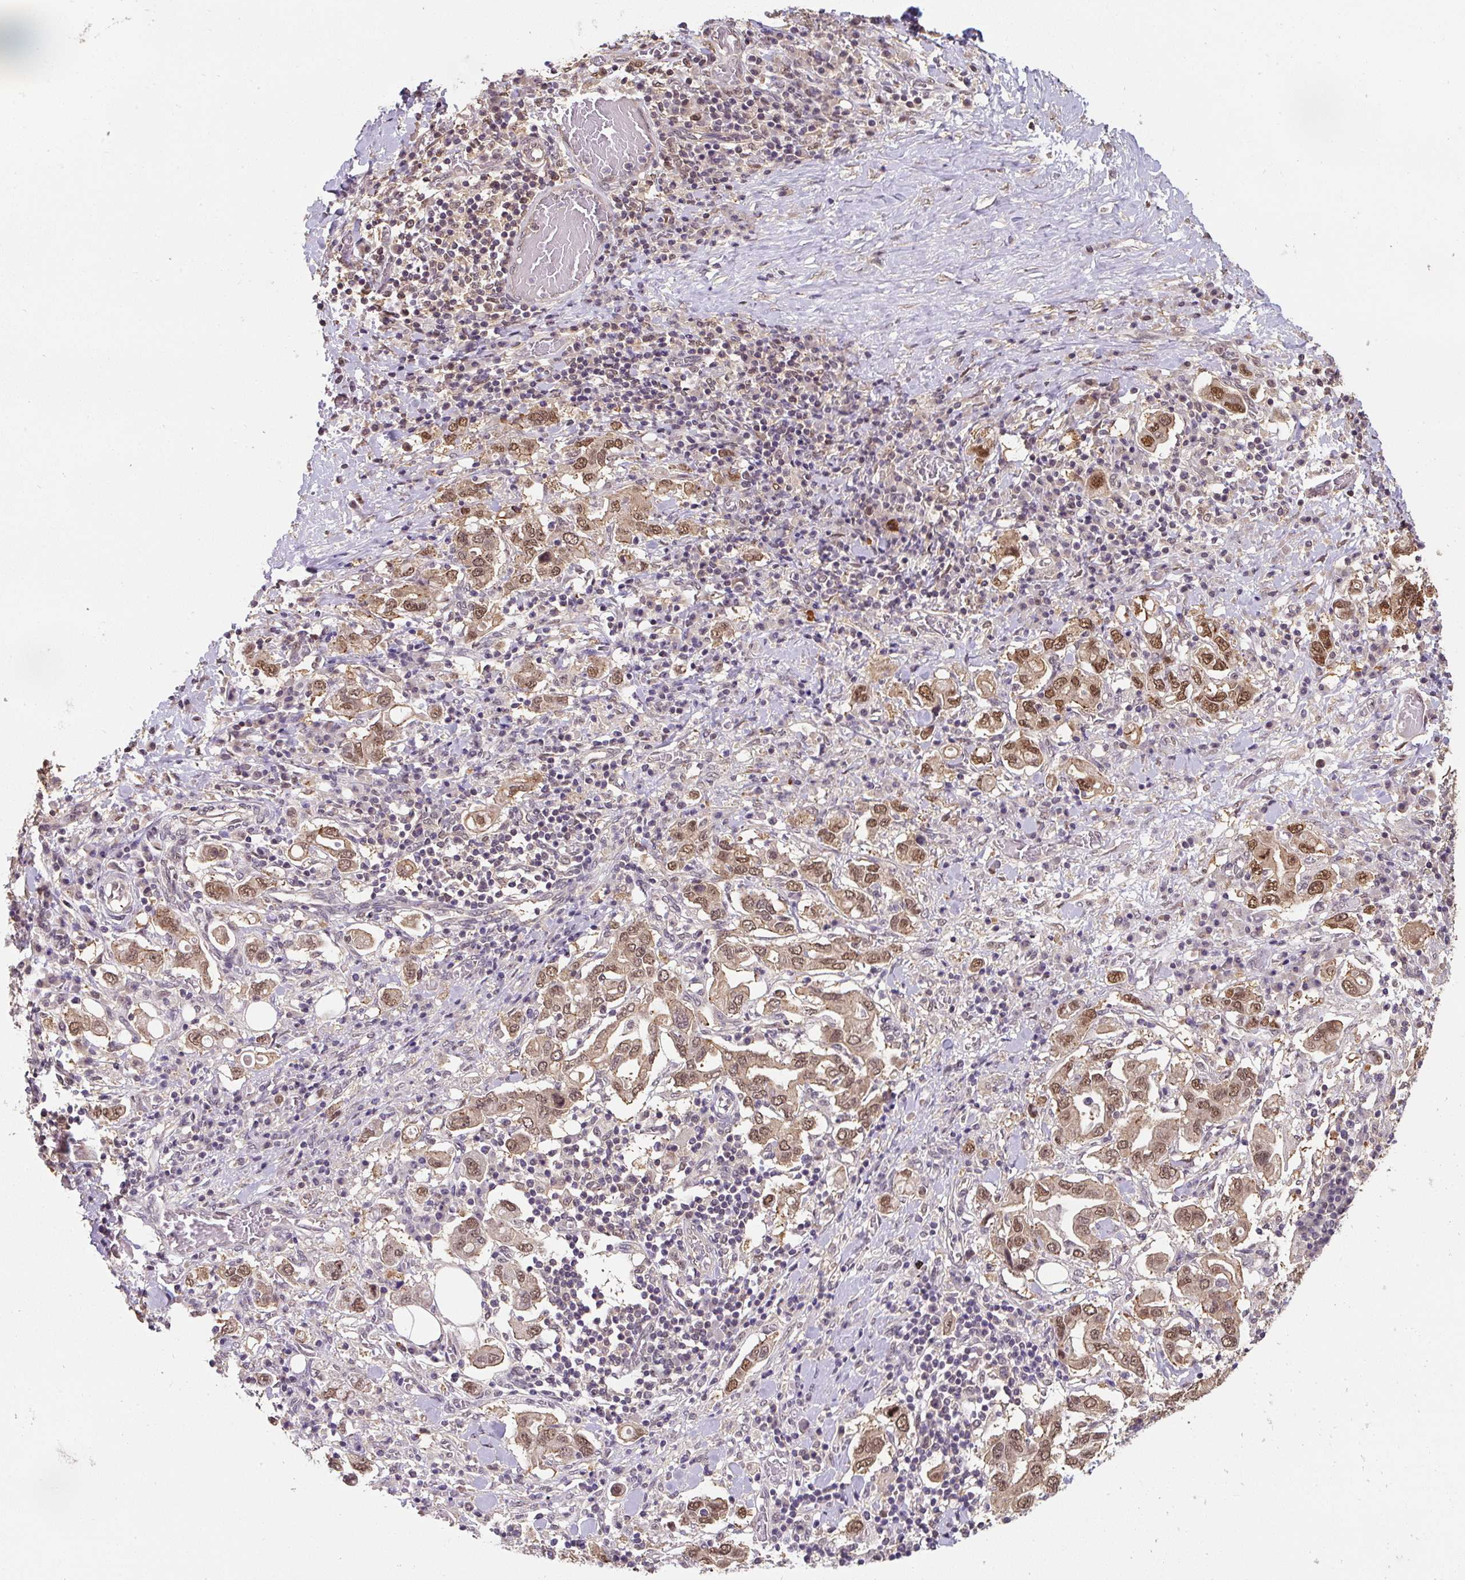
{"staining": {"intensity": "moderate", "quantity": ">75%", "location": "cytoplasmic/membranous,nuclear"}, "tissue": "stomach cancer", "cell_type": "Tumor cells", "image_type": "cancer", "snomed": [{"axis": "morphology", "description": "Adenocarcinoma, NOS"}, {"axis": "topography", "description": "Stomach, upper"}, {"axis": "topography", "description": "Stomach"}], "caption": "Brown immunohistochemical staining in human stomach cancer exhibits moderate cytoplasmic/membranous and nuclear expression in about >75% of tumor cells.", "gene": "ST13", "patient": {"sex": "male", "age": 62}}